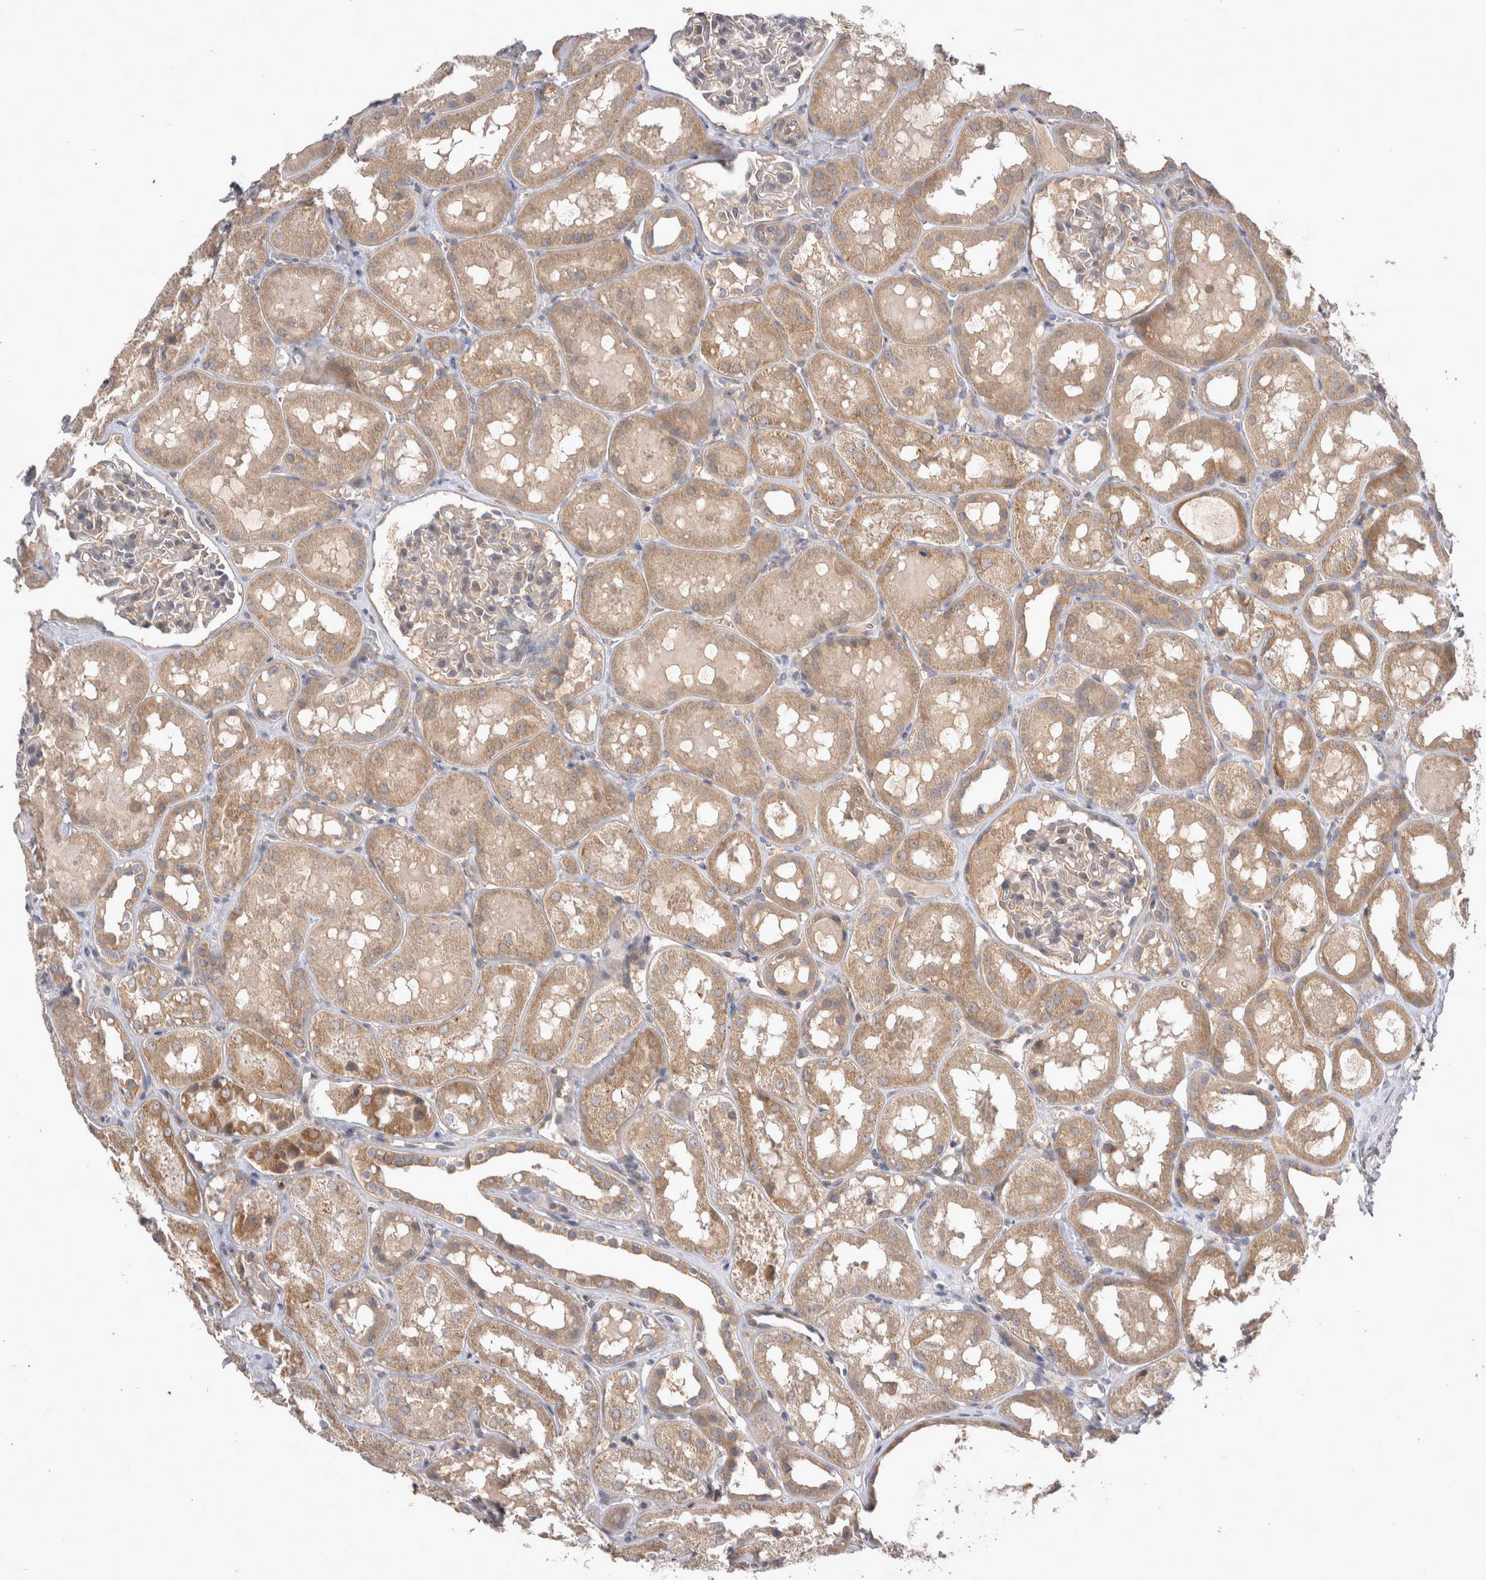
{"staining": {"intensity": "weak", "quantity": "<25%", "location": "cytoplasmic/membranous"}, "tissue": "kidney", "cell_type": "Cells in glomeruli", "image_type": "normal", "snomed": [{"axis": "morphology", "description": "Normal tissue, NOS"}, {"axis": "topography", "description": "Kidney"}, {"axis": "topography", "description": "Urinary bladder"}], "caption": "Protein analysis of normal kidney demonstrates no significant expression in cells in glomeruli. Brightfield microscopy of IHC stained with DAB (brown) and hematoxylin (blue), captured at high magnification.", "gene": "SRD5A3", "patient": {"sex": "male", "age": 16}}